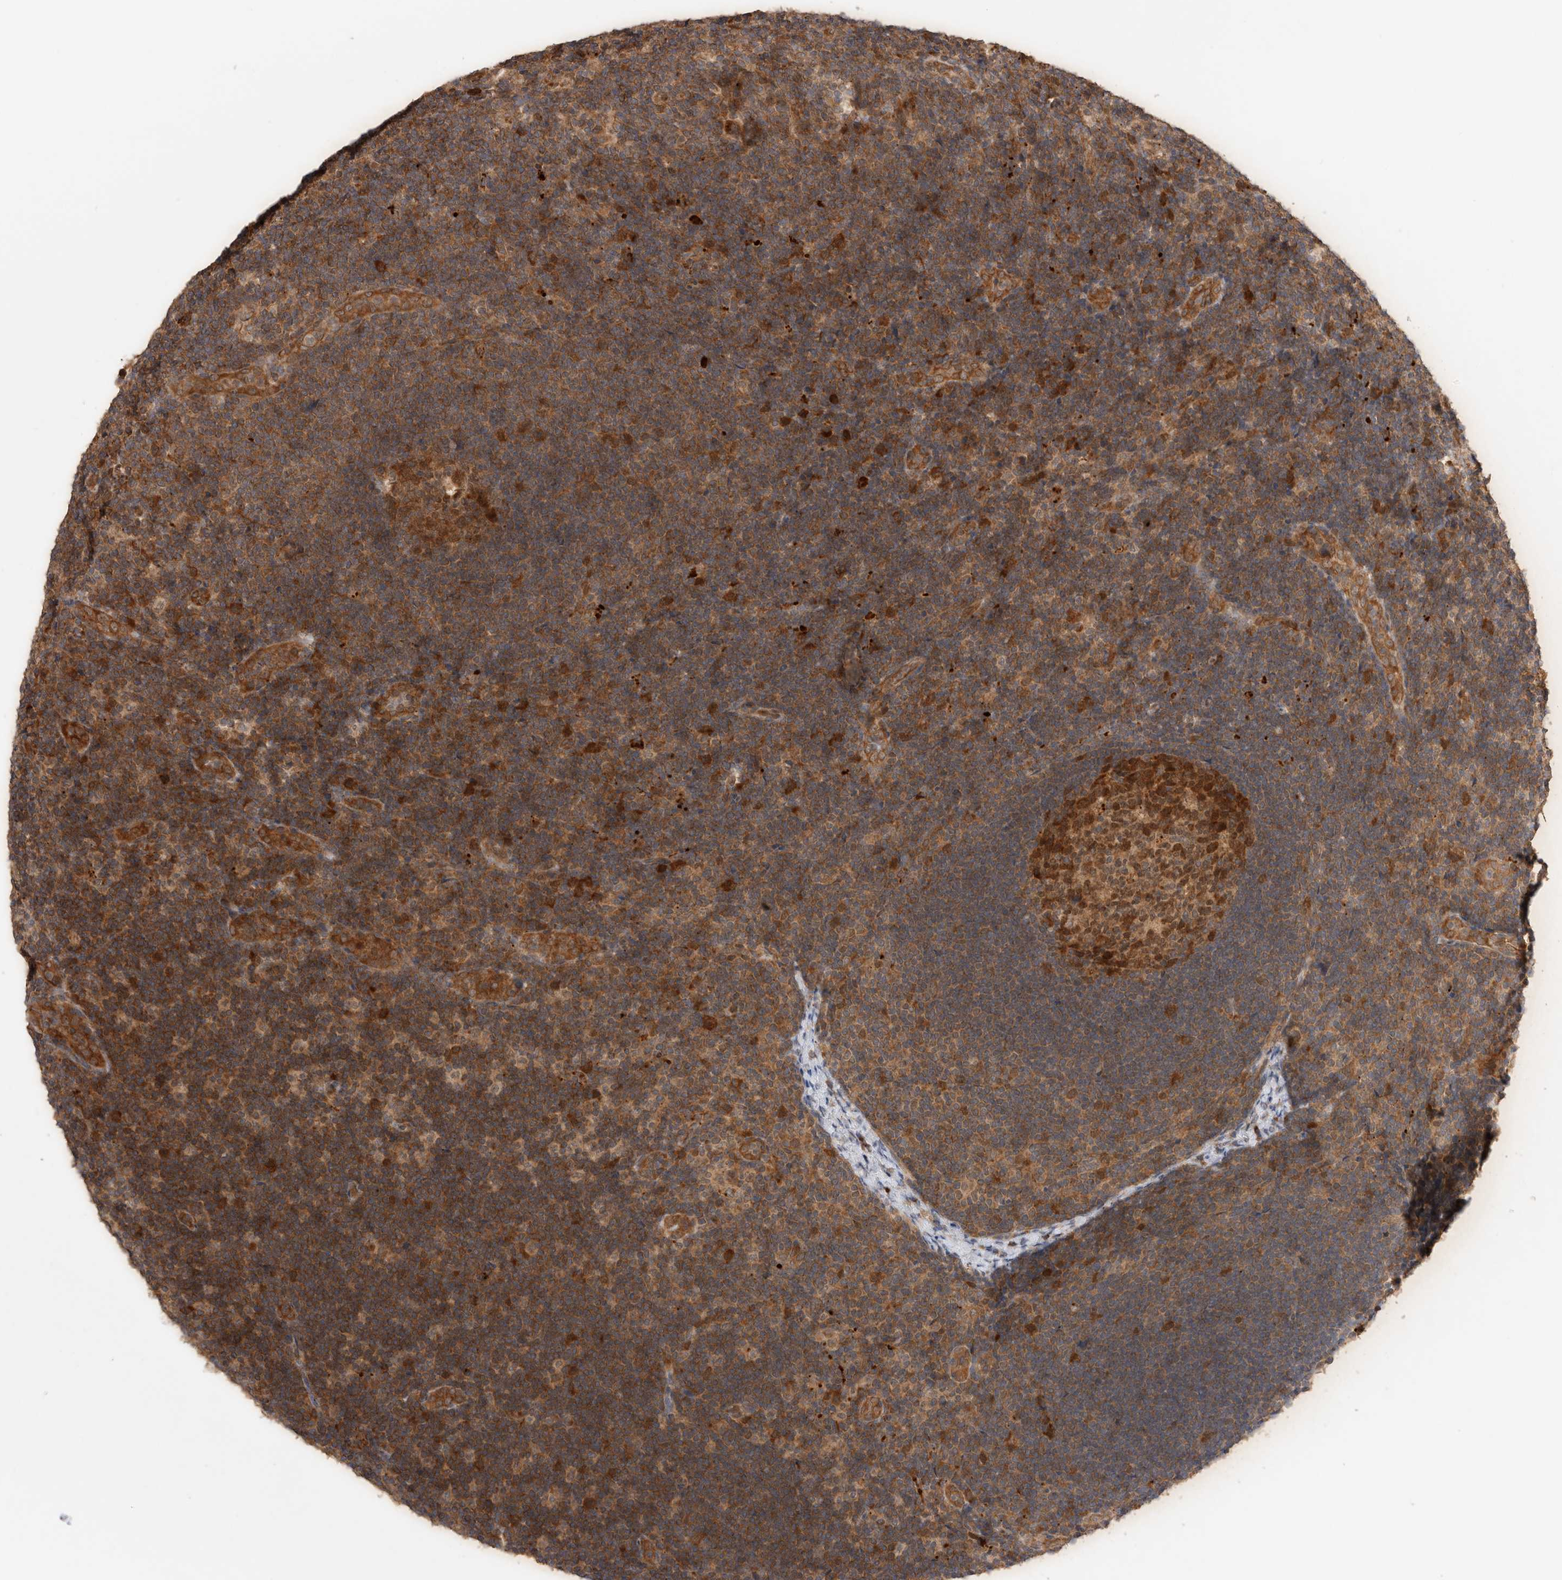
{"staining": {"intensity": "strong", "quantity": ">75%", "location": "cytoplasmic/membranous"}, "tissue": "lymph node", "cell_type": "Germinal center cells", "image_type": "normal", "snomed": [{"axis": "morphology", "description": "Normal tissue, NOS"}, {"axis": "topography", "description": "Lymph node"}], "caption": "Protein expression by immunohistochemistry exhibits strong cytoplasmic/membranous expression in approximately >75% of germinal center cells in normal lymph node.", "gene": "ACTL9", "patient": {"sex": "female", "age": 22}}